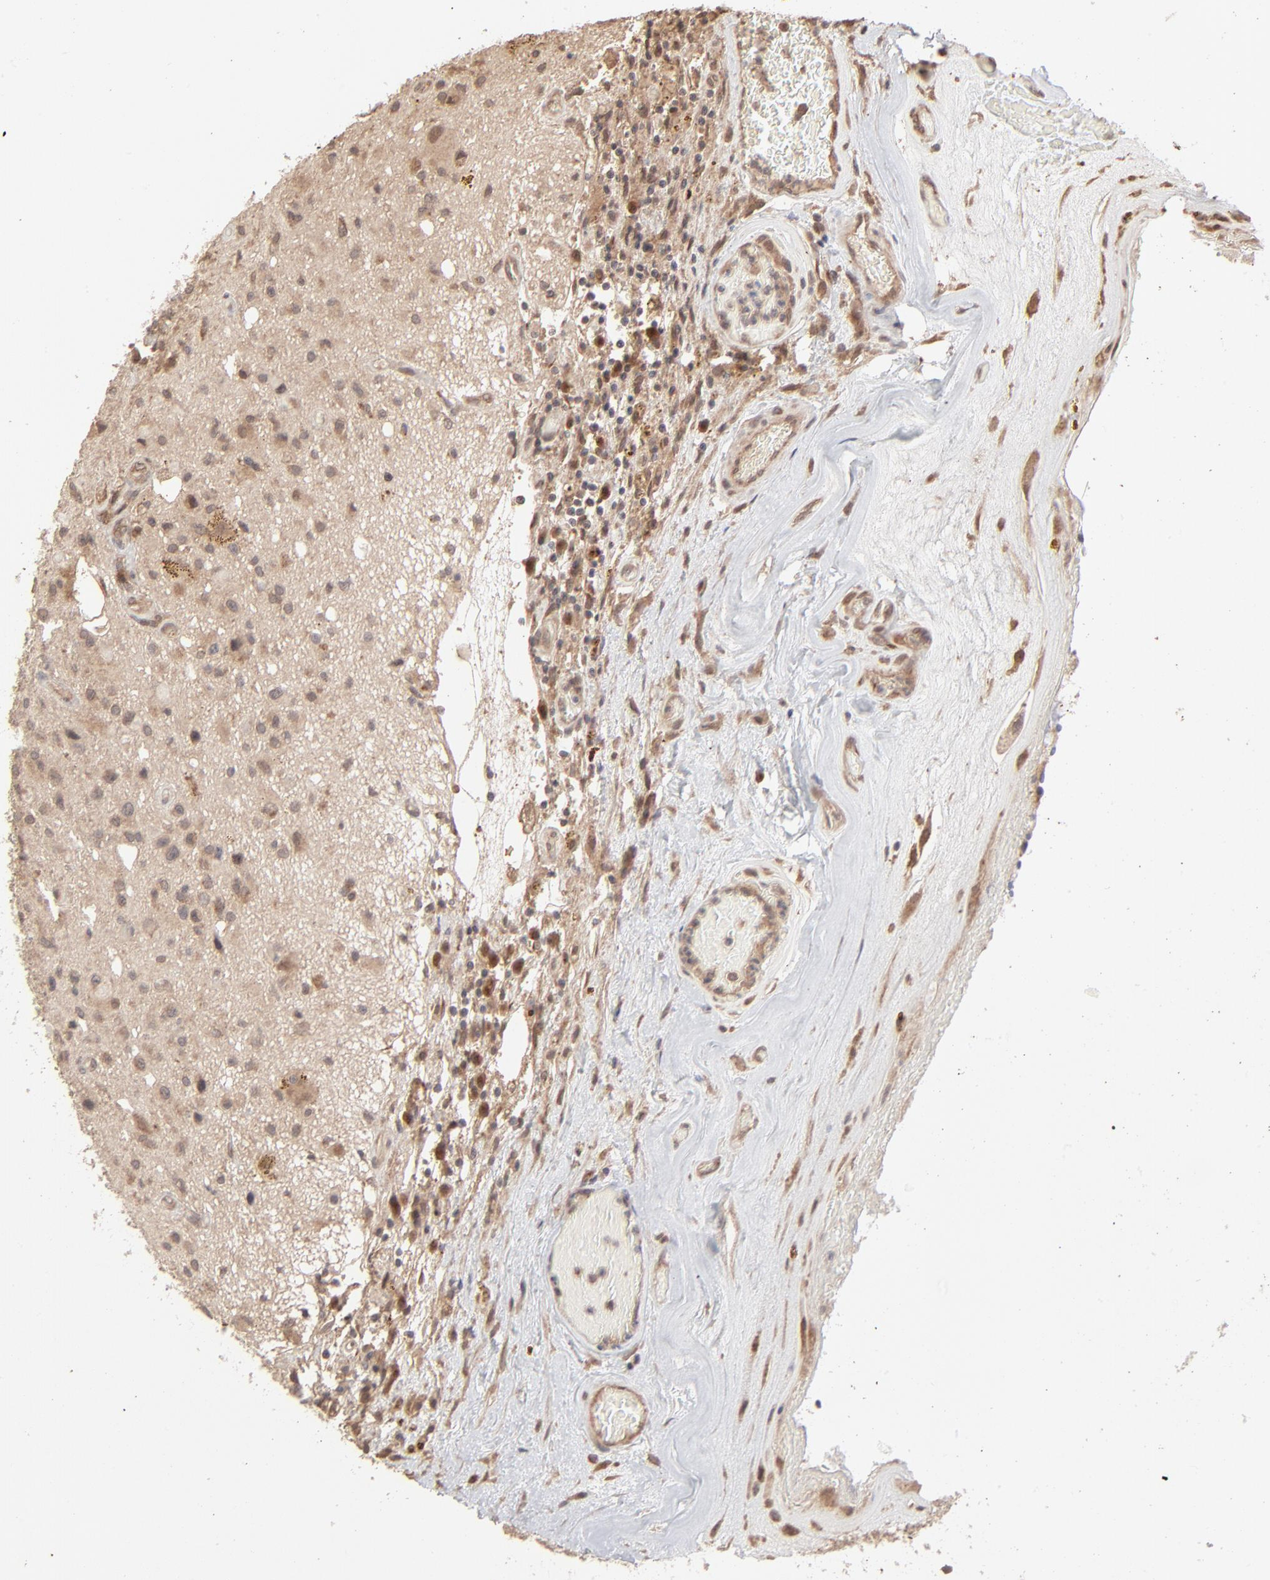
{"staining": {"intensity": "weak", "quantity": ">75%", "location": "cytoplasmic/membranous"}, "tissue": "glioma", "cell_type": "Tumor cells", "image_type": "cancer", "snomed": [{"axis": "morphology", "description": "Glioma, malignant, Low grade"}, {"axis": "topography", "description": "Brain"}], "caption": "Malignant glioma (low-grade) stained with immunohistochemistry (IHC) exhibits weak cytoplasmic/membranous staining in approximately >75% of tumor cells. The staining was performed using DAB (3,3'-diaminobenzidine), with brown indicating positive protein expression. Nuclei are stained blue with hematoxylin.", "gene": "SCFD1", "patient": {"sex": "male", "age": 58}}